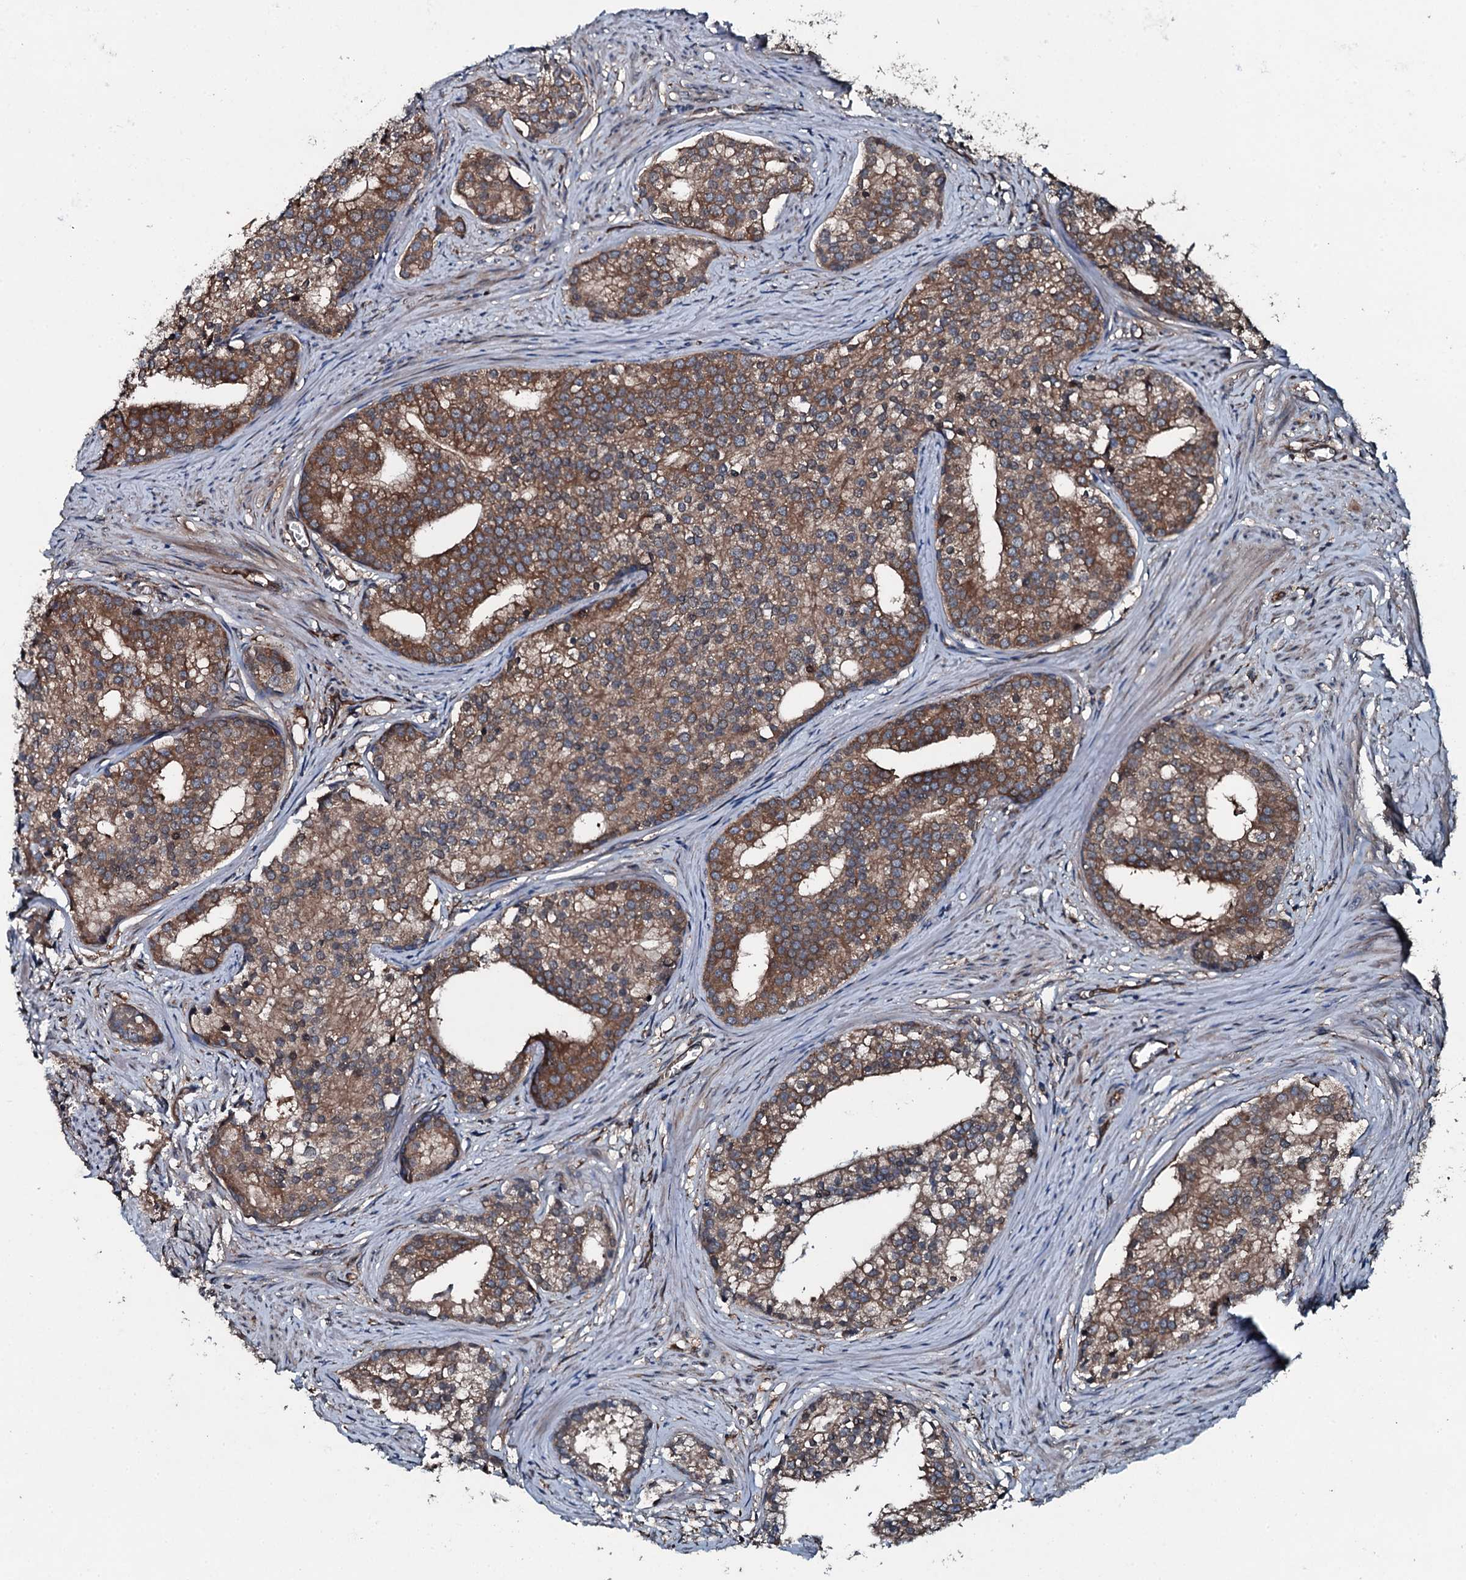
{"staining": {"intensity": "moderate", "quantity": ">75%", "location": "cytoplasmic/membranous"}, "tissue": "prostate cancer", "cell_type": "Tumor cells", "image_type": "cancer", "snomed": [{"axis": "morphology", "description": "Adenocarcinoma, Low grade"}, {"axis": "topography", "description": "Prostate"}], "caption": "Approximately >75% of tumor cells in prostate low-grade adenocarcinoma show moderate cytoplasmic/membranous protein staining as visualized by brown immunohistochemical staining.", "gene": "AARS1", "patient": {"sex": "male", "age": 71}}